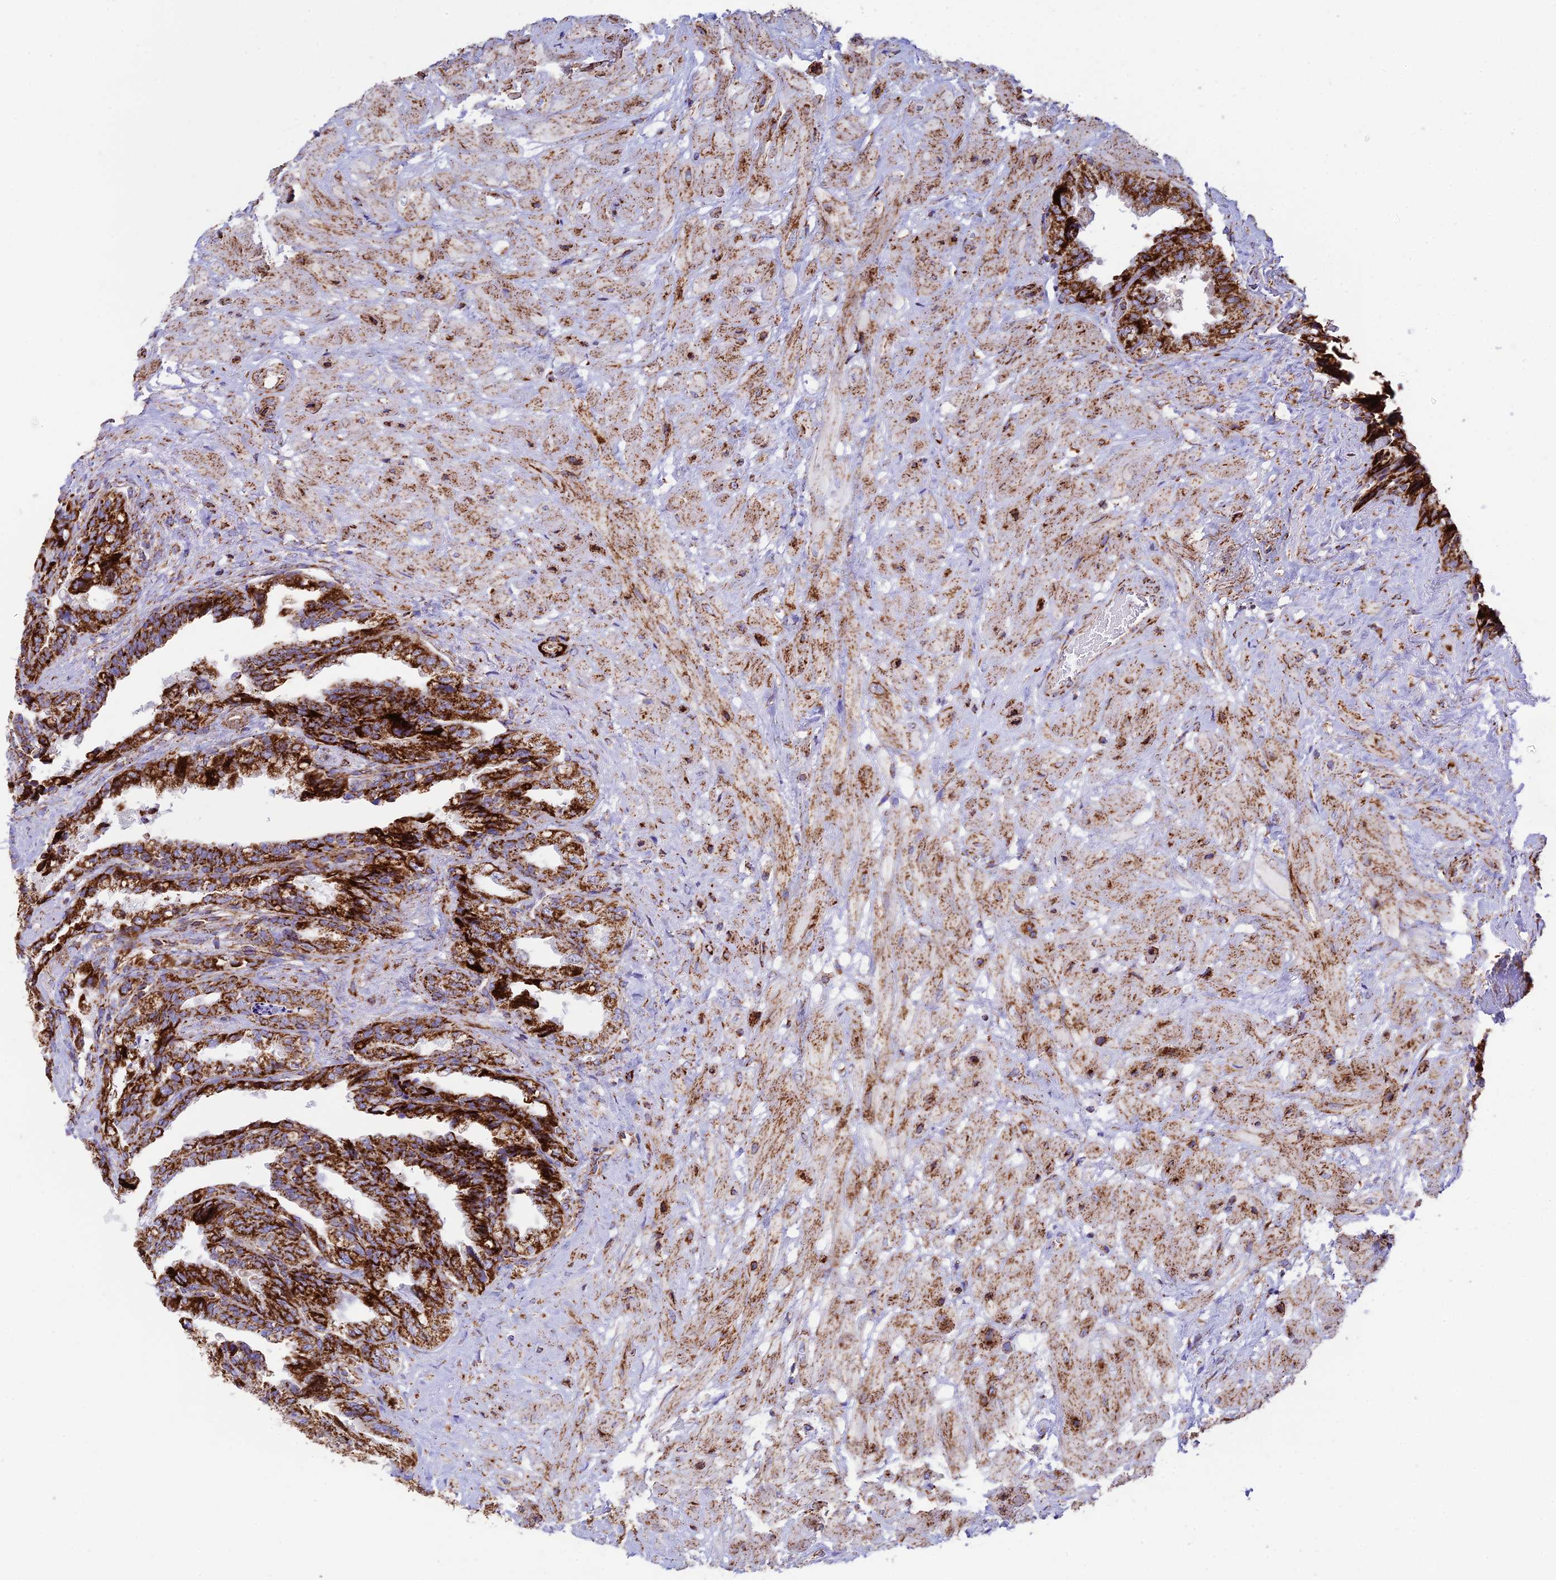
{"staining": {"intensity": "strong", "quantity": ">75%", "location": "cytoplasmic/membranous"}, "tissue": "seminal vesicle", "cell_type": "Glandular cells", "image_type": "normal", "snomed": [{"axis": "morphology", "description": "Normal tissue, NOS"}, {"axis": "topography", "description": "Seminal veicle"}, {"axis": "topography", "description": "Peripheral nerve tissue"}], "caption": "Brown immunohistochemical staining in unremarkable human seminal vesicle exhibits strong cytoplasmic/membranous expression in about >75% of glandular cells. (Brightfield microscopy of DAB IHC at high magnification).", "gene": "CHCHD3", "patient": {"sex": "male", "age": 60}}